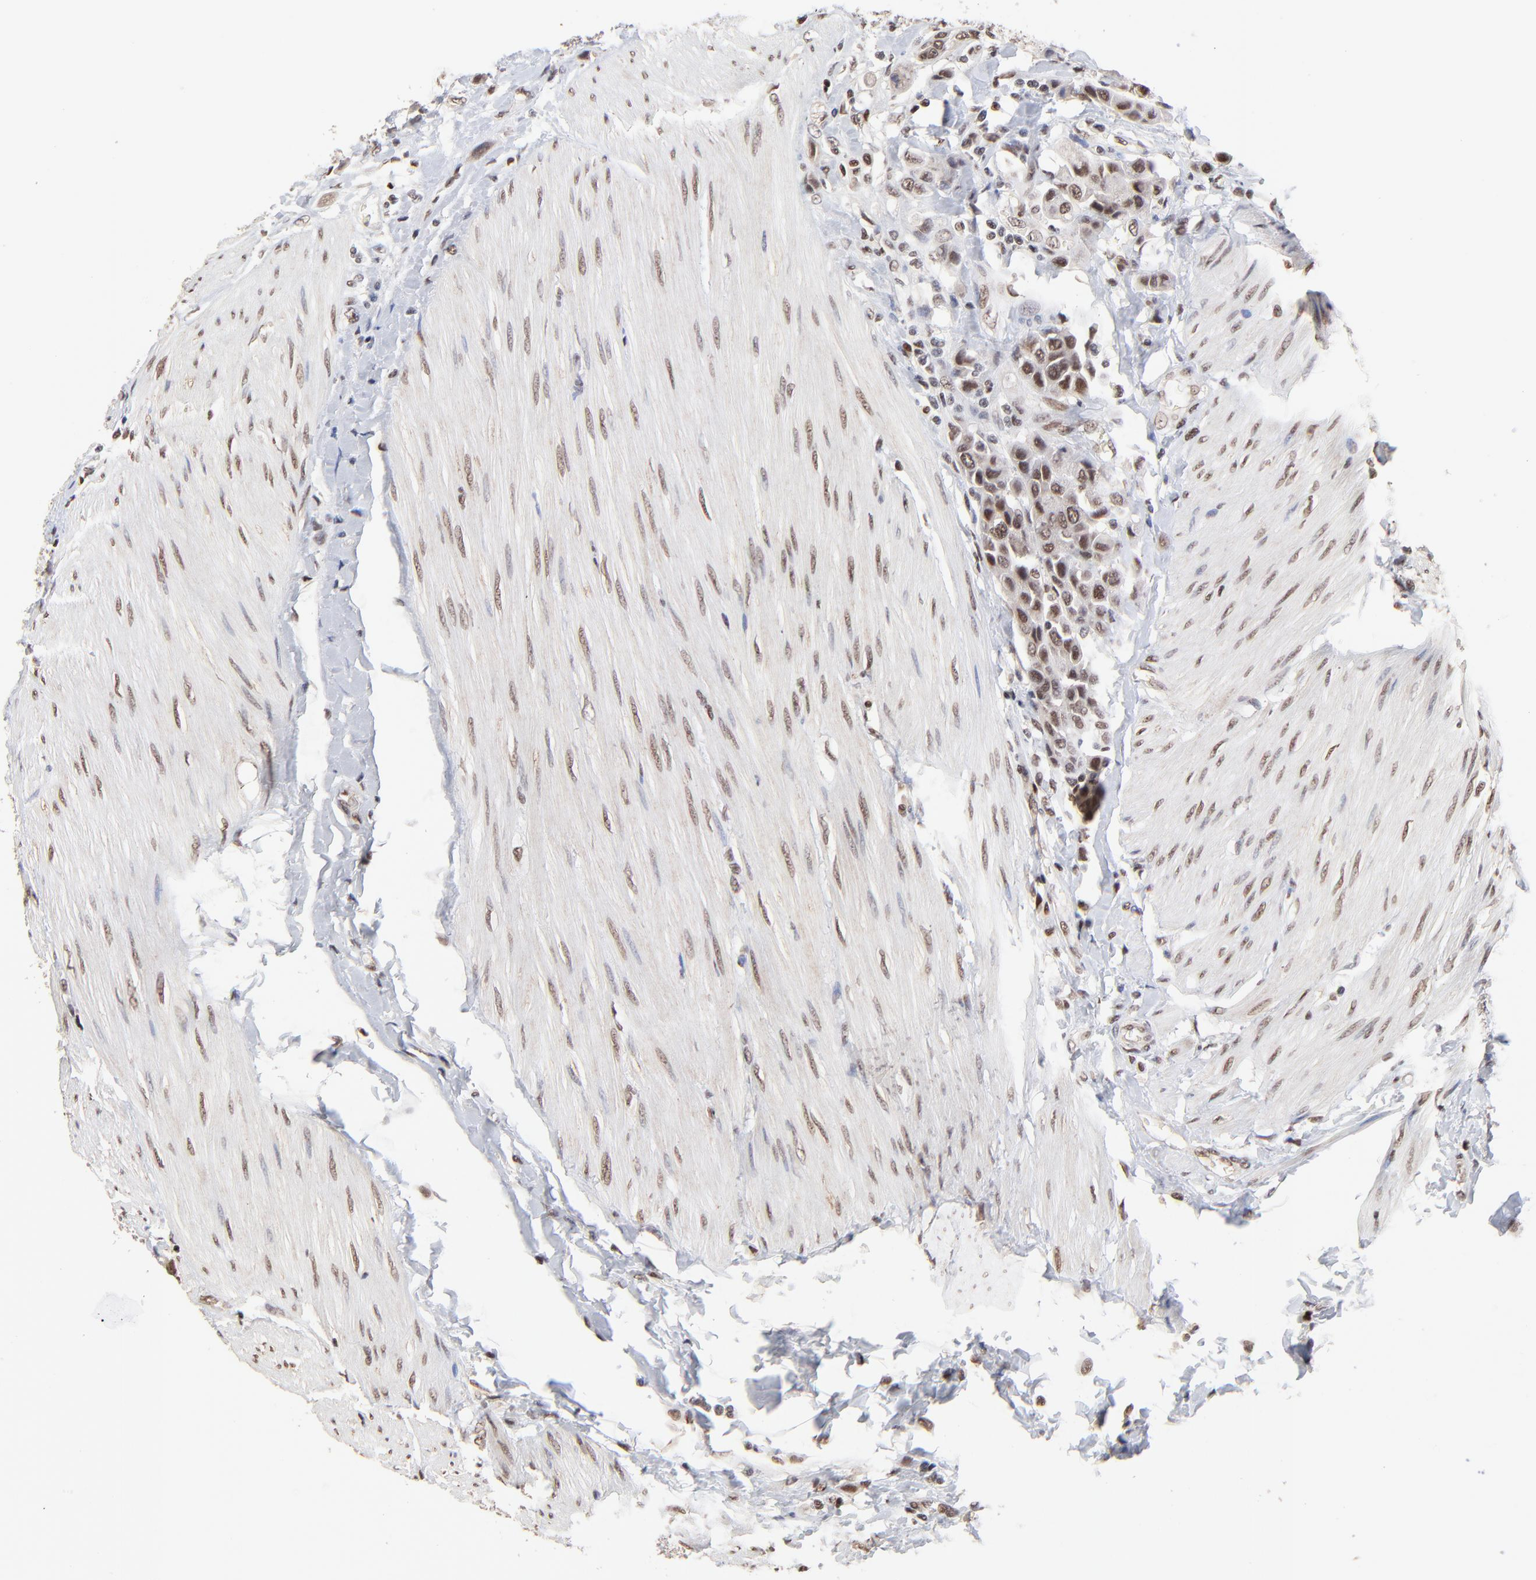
{"staining": {"intensity": "moderate", "quantity": ">75%", "location": "nuclear"}, "tissue": "urothelial cancer", "cell_type": "Tumor cells", "image_type": "cancer", "snomed": [{"axis": "morphology", "description": "Urothelial carcinoma, High grade"}, {"axis": "topography", "description": "Urinary bladder"}], "caption": "Tumor cells demonstrate moderate nuclear staining in approximately >75% of cells in high-grade urothelial carcinoma.", "gene": "DSN1", "patient": {"sex": "male", "age": 50}}